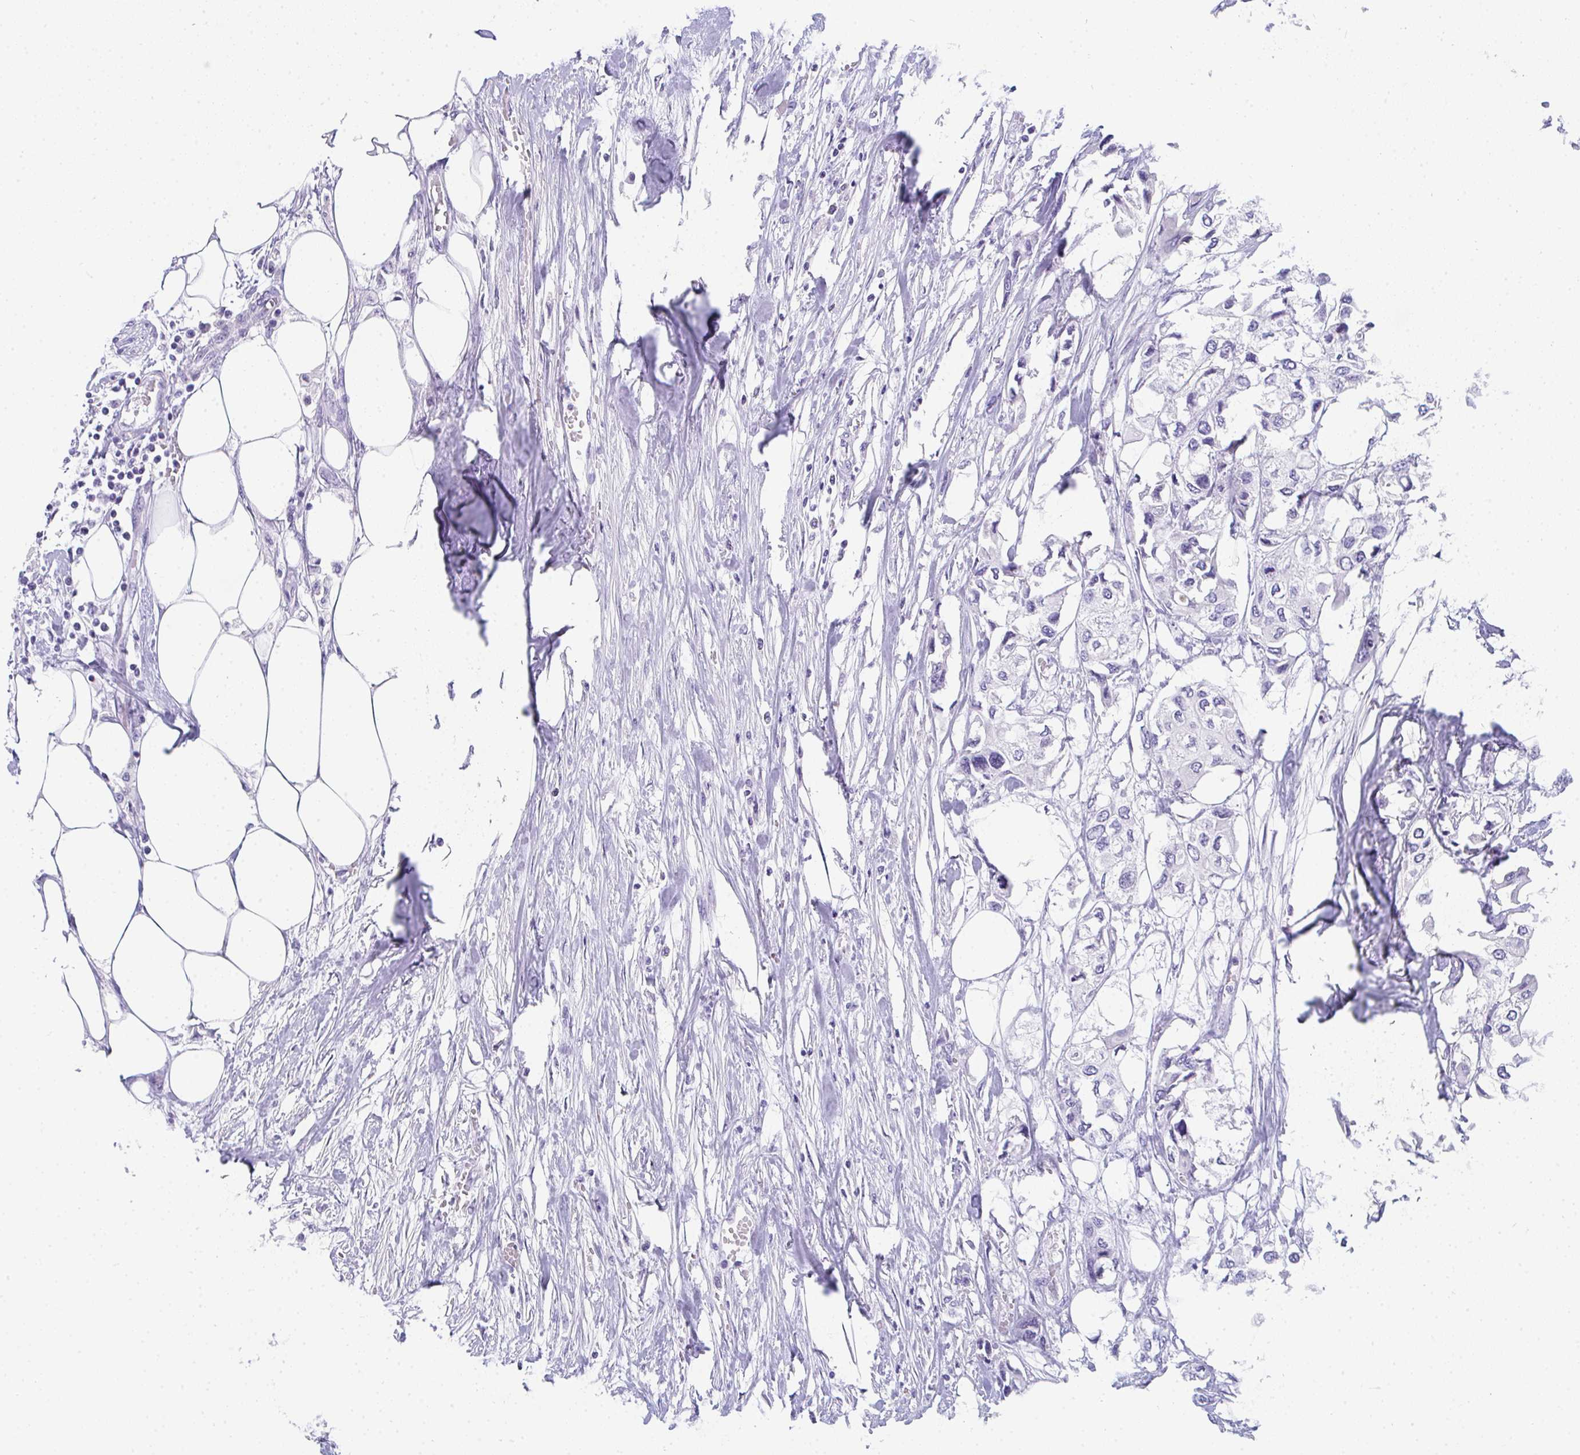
{"staining": {"intensity": "negative", "quantity": "none", "location": "none"}, "tissue": "urothelial cancer", "cell_type": "Tumor cells", "image_type": "cancer", "snomed": [{"axis": "morphology", "description": "Urothelial carcinoma, High grade"}, {"axis": "topography", "description": "Urinary bladder"}], "caption": "Immunohistochemistry micrograph of neoplastic tissue: urothelial carcinoma (high-grade) stained with DAB (3,3'-diaminobenzidine) shows no significant protein staining in tumor cells.", "gene": "TTC30B", "patient": {"sex": "male", "age": 64}}